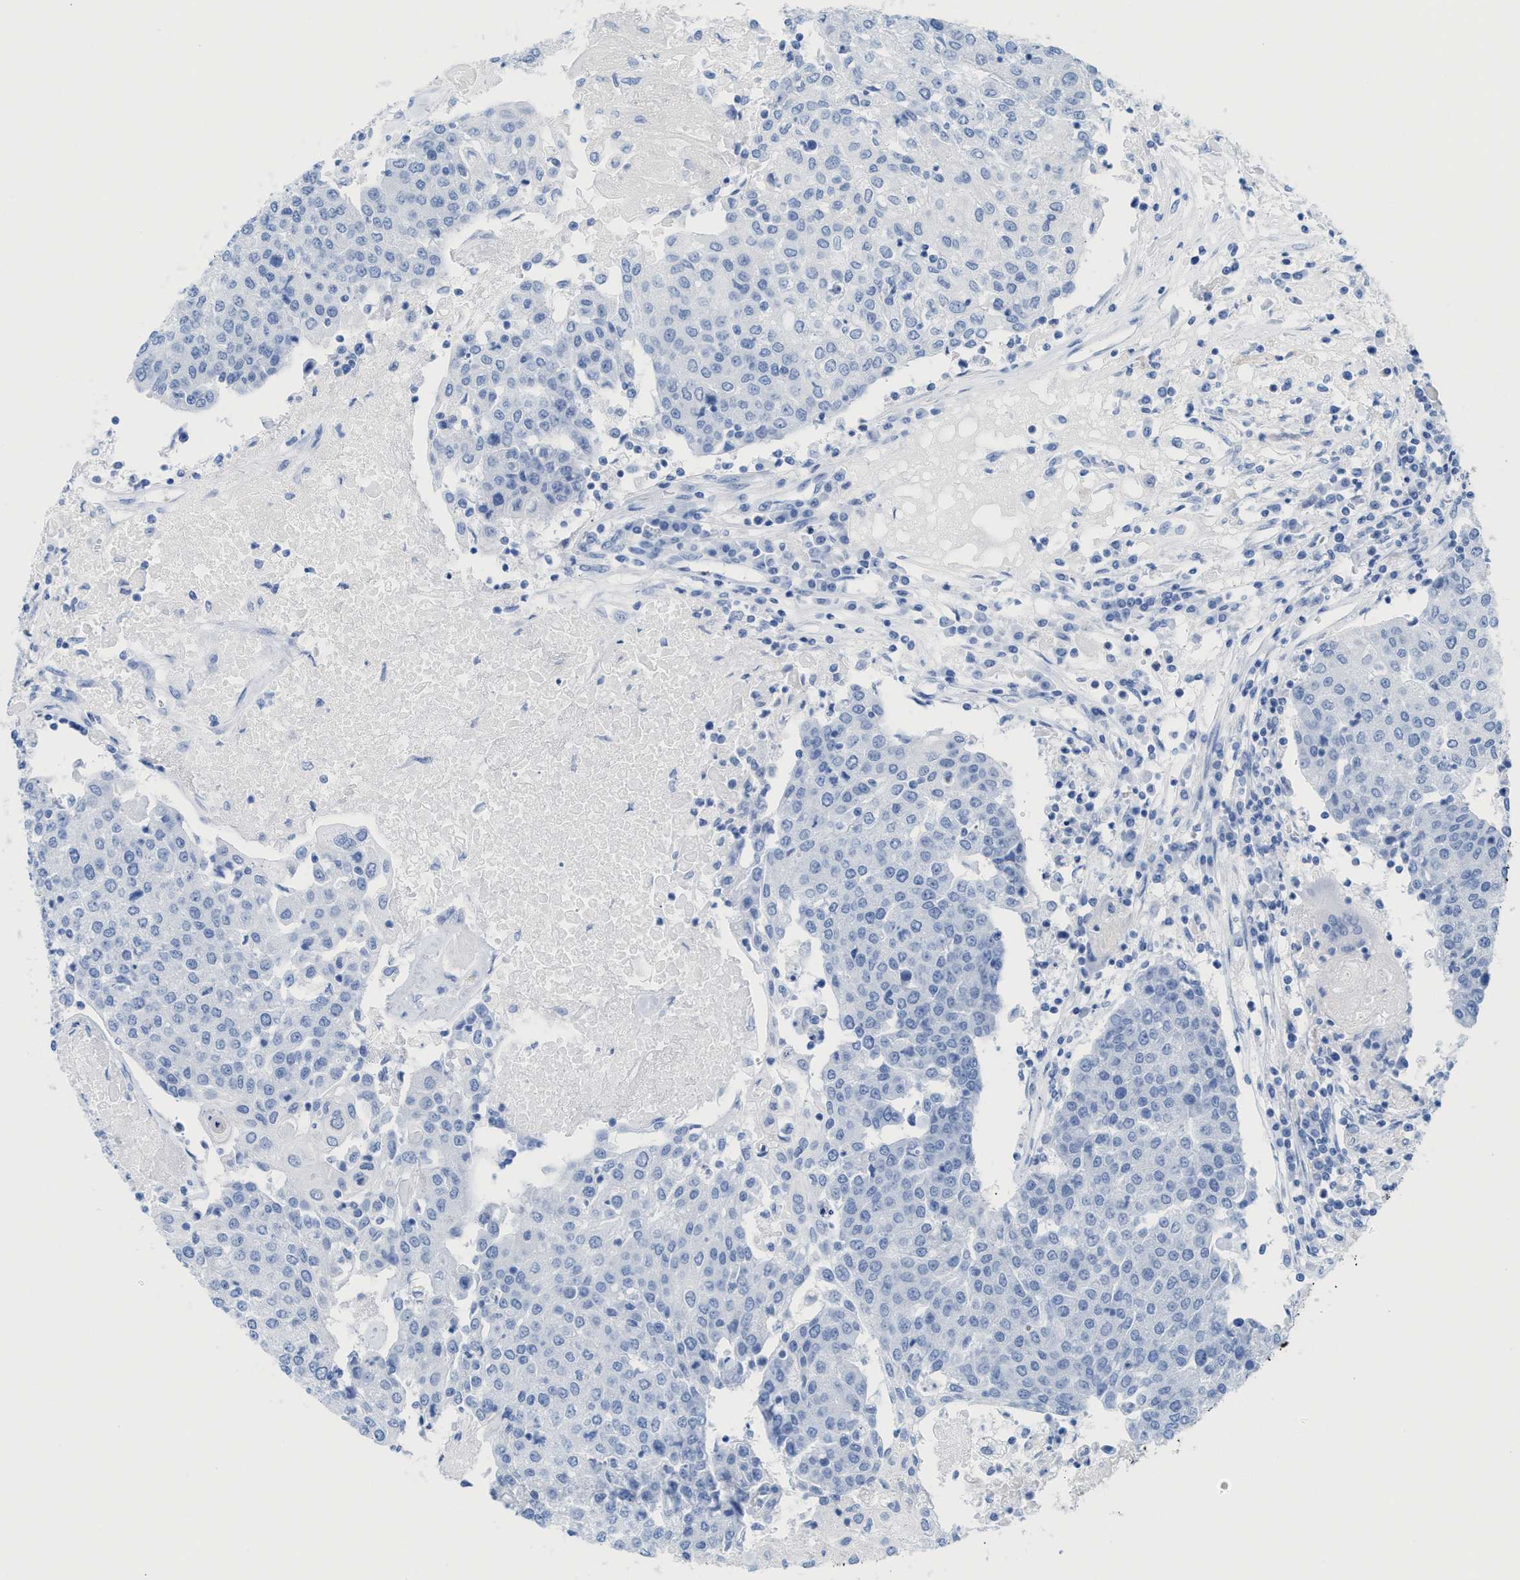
{"staining": {"intensity": "negative", "quantity": "none", "location": "none"}, "tissue": "urothelial cancer", "cell_type": "Tumor cells", "image_type": "cancer", "snomed": [{"axis": "morphology", "description": "Urothelial carcinoma, High grade"}, {"axis": "topography", "description": "Urinary bladder"}], "caption": "A photomicrograph of human urothelial carcinoma (high-grade) is negative for staining in tumor cells. Brightfield microscopy of IHC stained with DAB (3,3'-diaminobenzidine) (brown) and hematoxylin (blue), captured at high magnification.", "gene": "ANKFN1", "patient": {"sex": "female", "age": 85}}